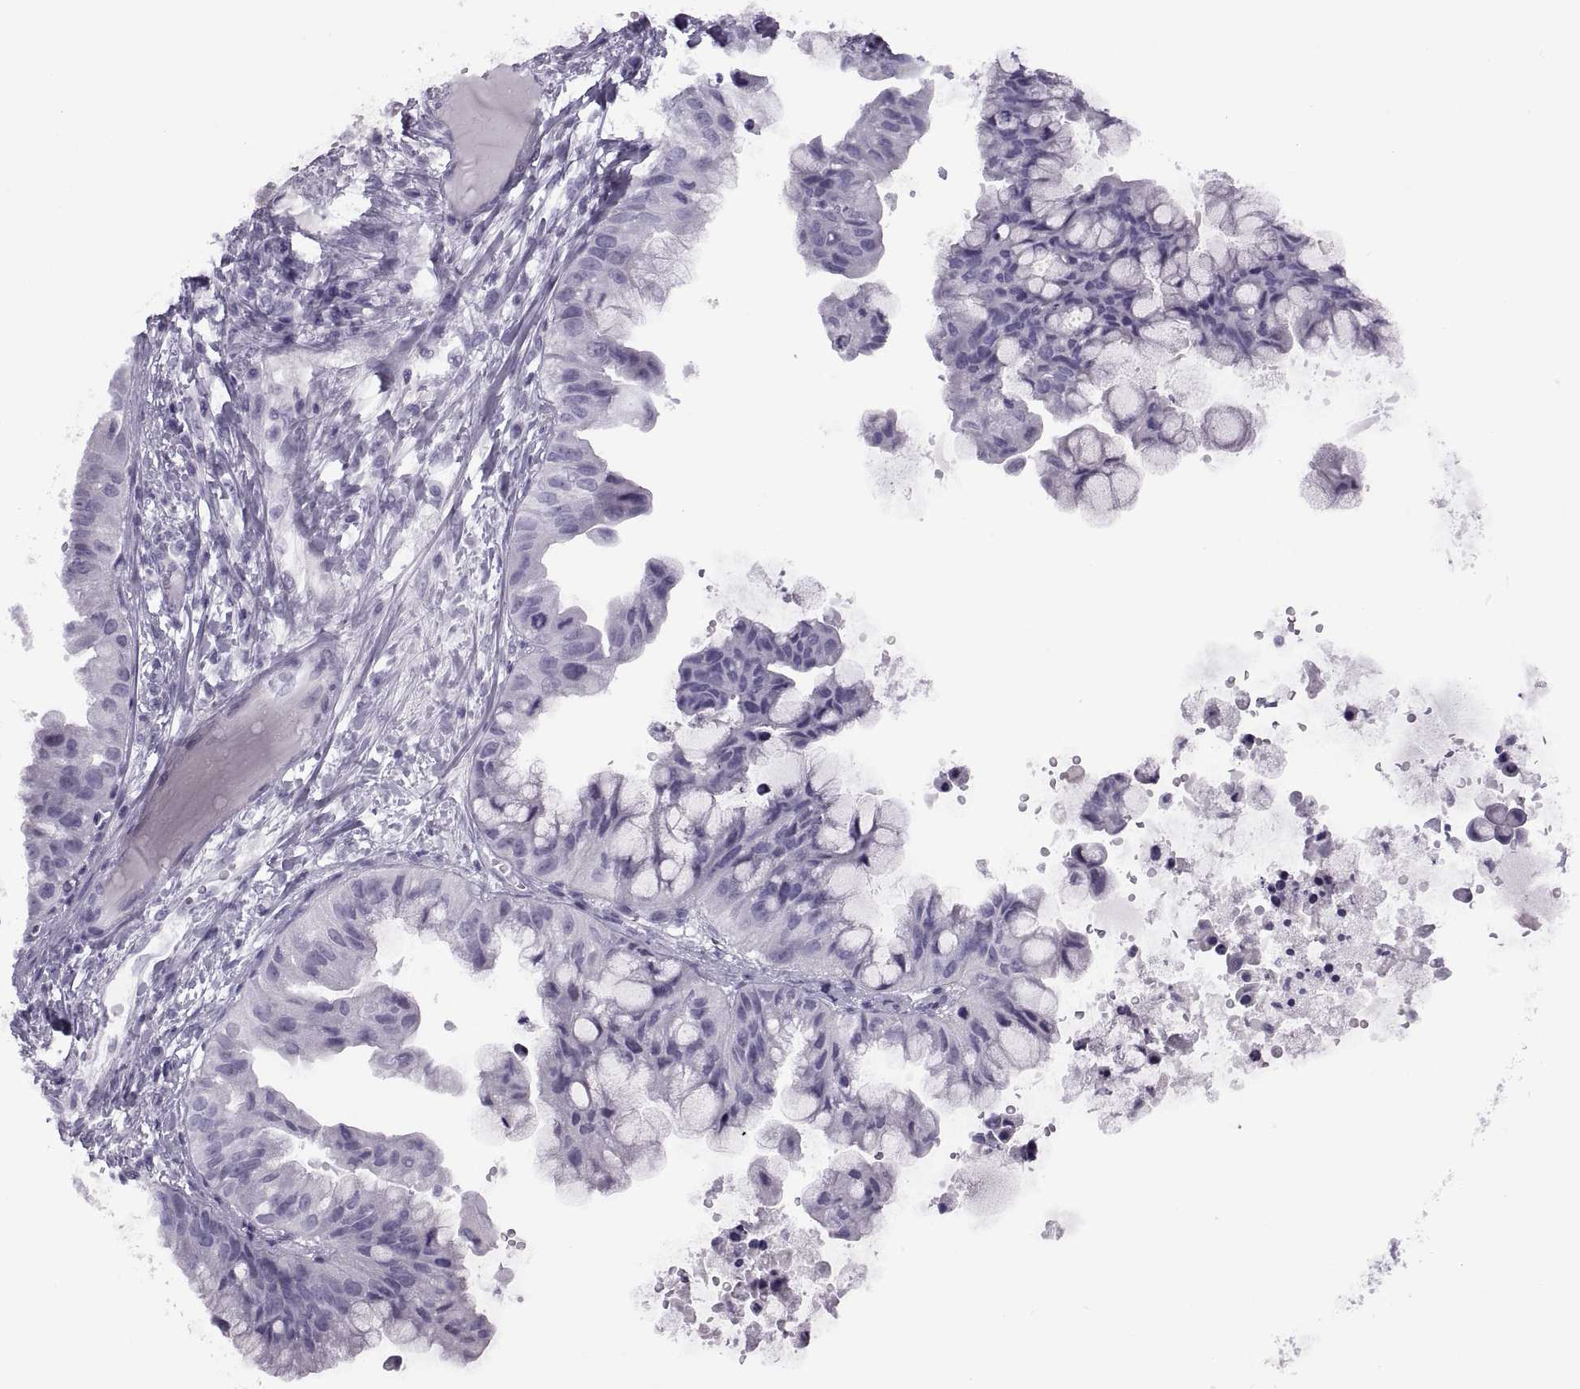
{"staining": {"intensity": "negative", "quantity": "none", "location": "none"}, "tissue": "ovarian cancer", "cell_type": "Tumor cells", "image_type": "cancer", "snomed": [{"axis": "morphology", "description": "Cystadenocarcinoma, mucinous, NOS"}, {"axis": "topography", "description": "Ovary"}], "caption": "Immunohistochemistry micrograph of ovarian mucinous cystadenocarcinoma stained for a protein (brown), which exhibits no positivity in tumor cells.", "gene": "FAM24A", "patient": {"sex": "female", "age": 76}}